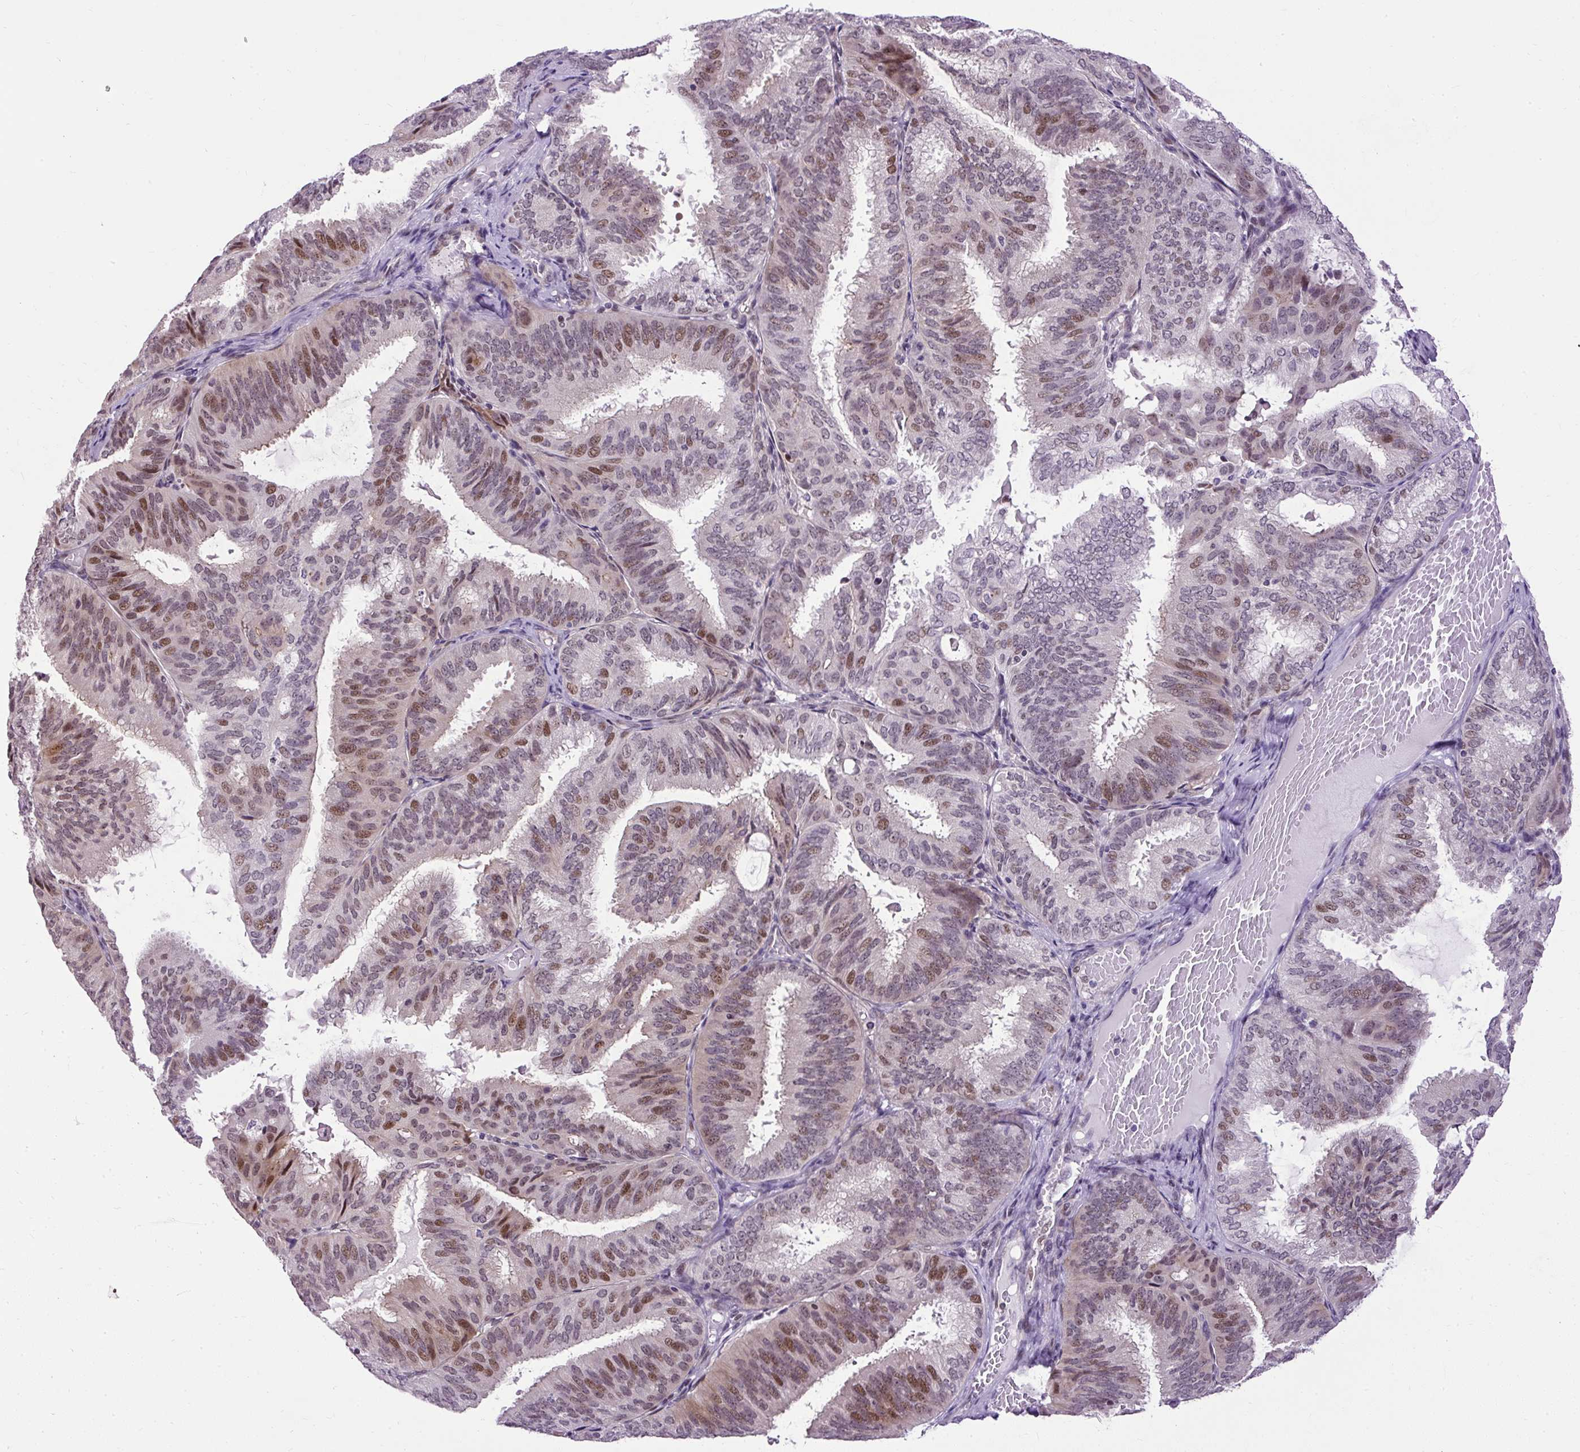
{"staining": {"intensity": "moderate", "quantity": "25%-75%", "location": "nuclear"}, "tissue": "endometrial cancer", "cell_type": "Tumor cells", "image_type": "cancer", "snomed": [{"axis": "morphology", "description": "Adenocarcinoma, NOS"}, {"axis": "topography", "description": "Endometrium"}], "caption": "Immunohistochemical staining of human adenocarcinoma (endometrial) reveals medium levels of moderate nuclear expression in about 25%-75% of tumor cells.", "gene": "ARHGEF18", "patient": {"sex": "female", "age": 49}}